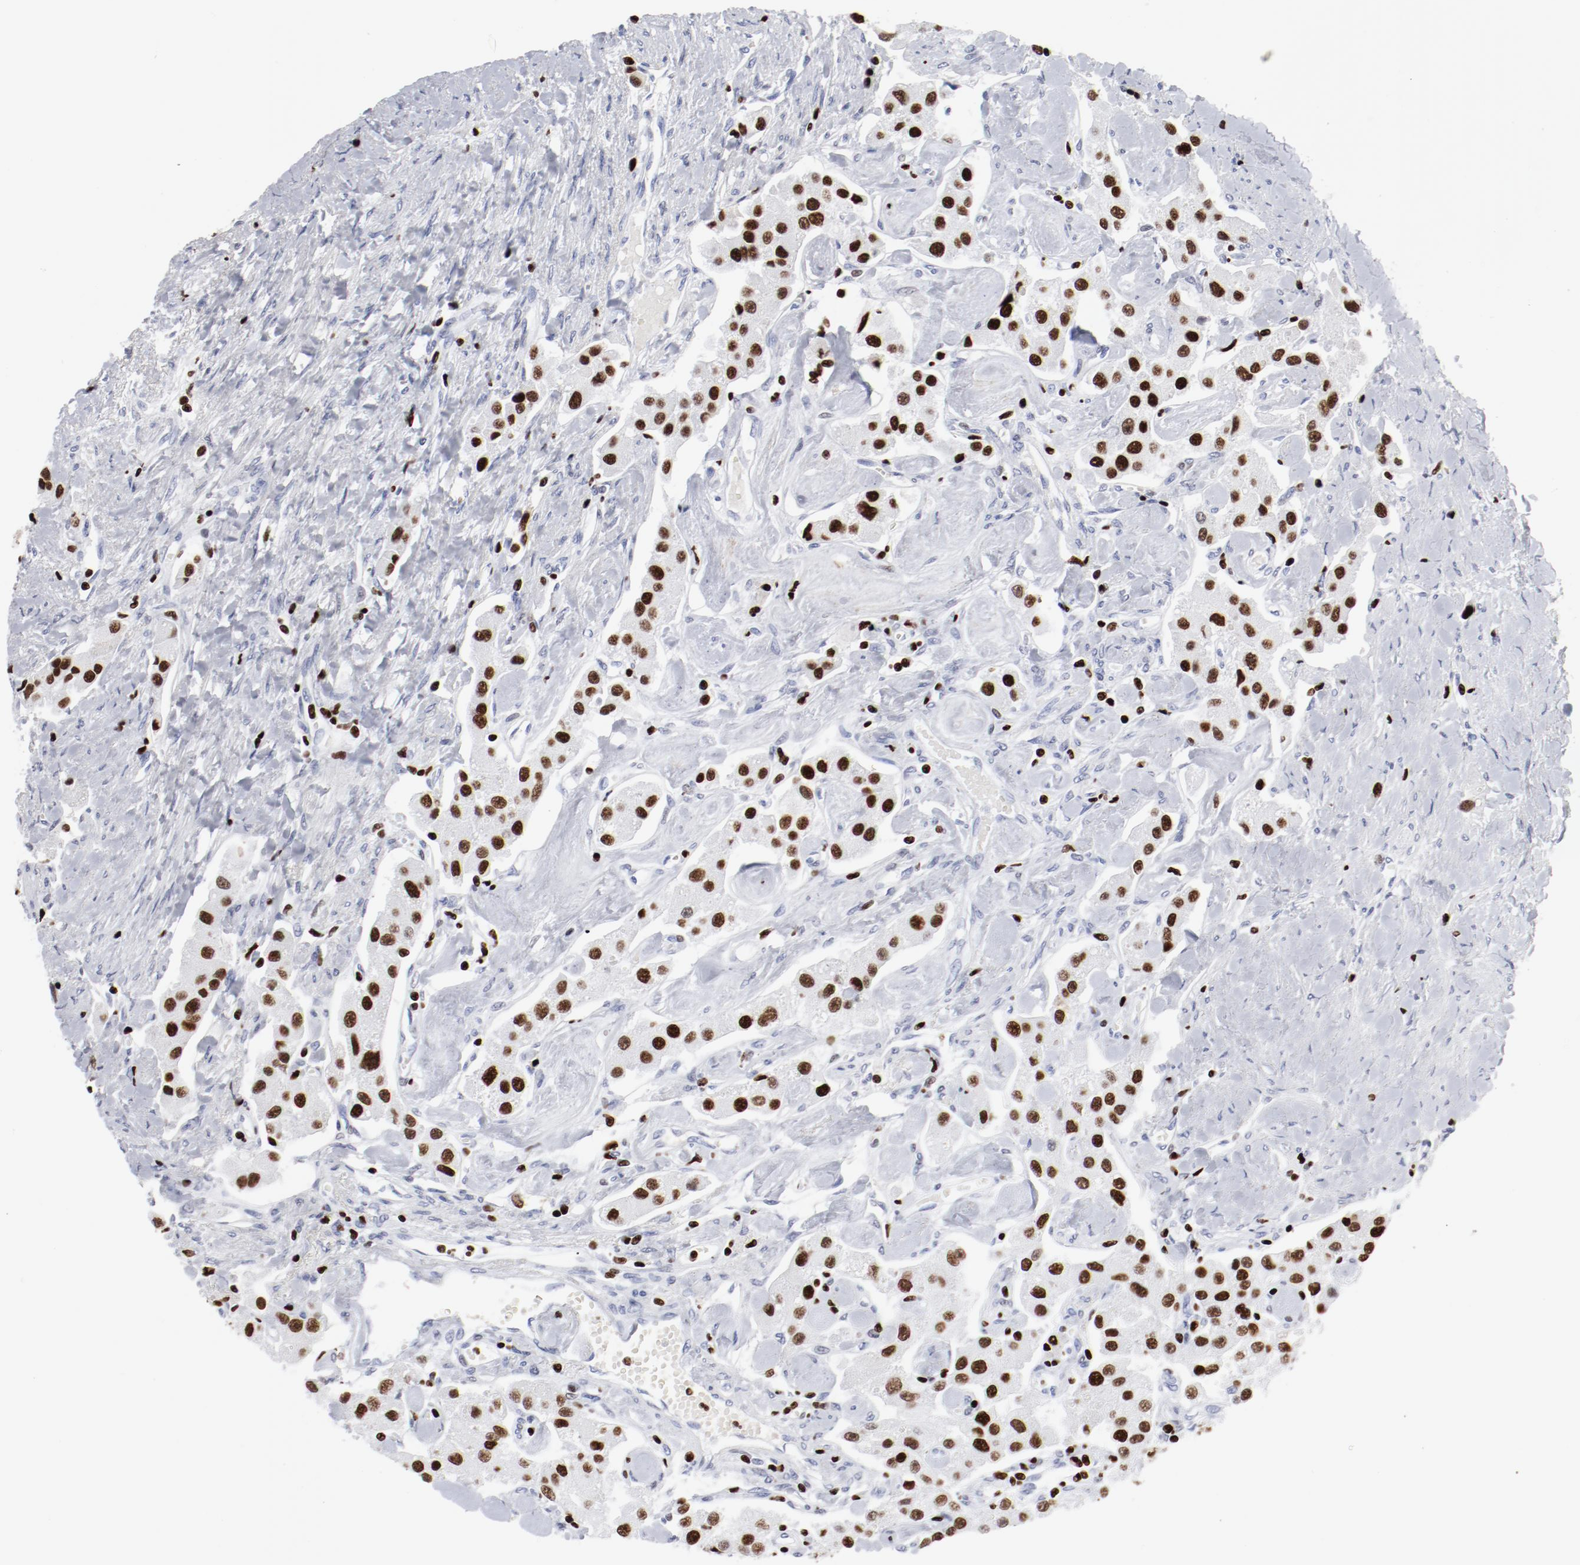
{"staining": {"intensity": "strong", "quantity": ">75%", "location": "nuclear"}, "tissue": "carcinoid", "cell_type": "Tumor cells", "image_type": "cancer", "snomed": [{"axis": "morphology", "description": "Carcinoid, malignant, NOS"}, {"axis": "topography", "description": "Pancreas"}], "caption": "IHC (DAB (3,3'-diaminobenzidine)) staining of human carcinoid reveals strong nuclear protein staining in approximately >75% of tumor cells.", "gene": "SMARCC2", "patient": {"sex": "male", "age": 41}}